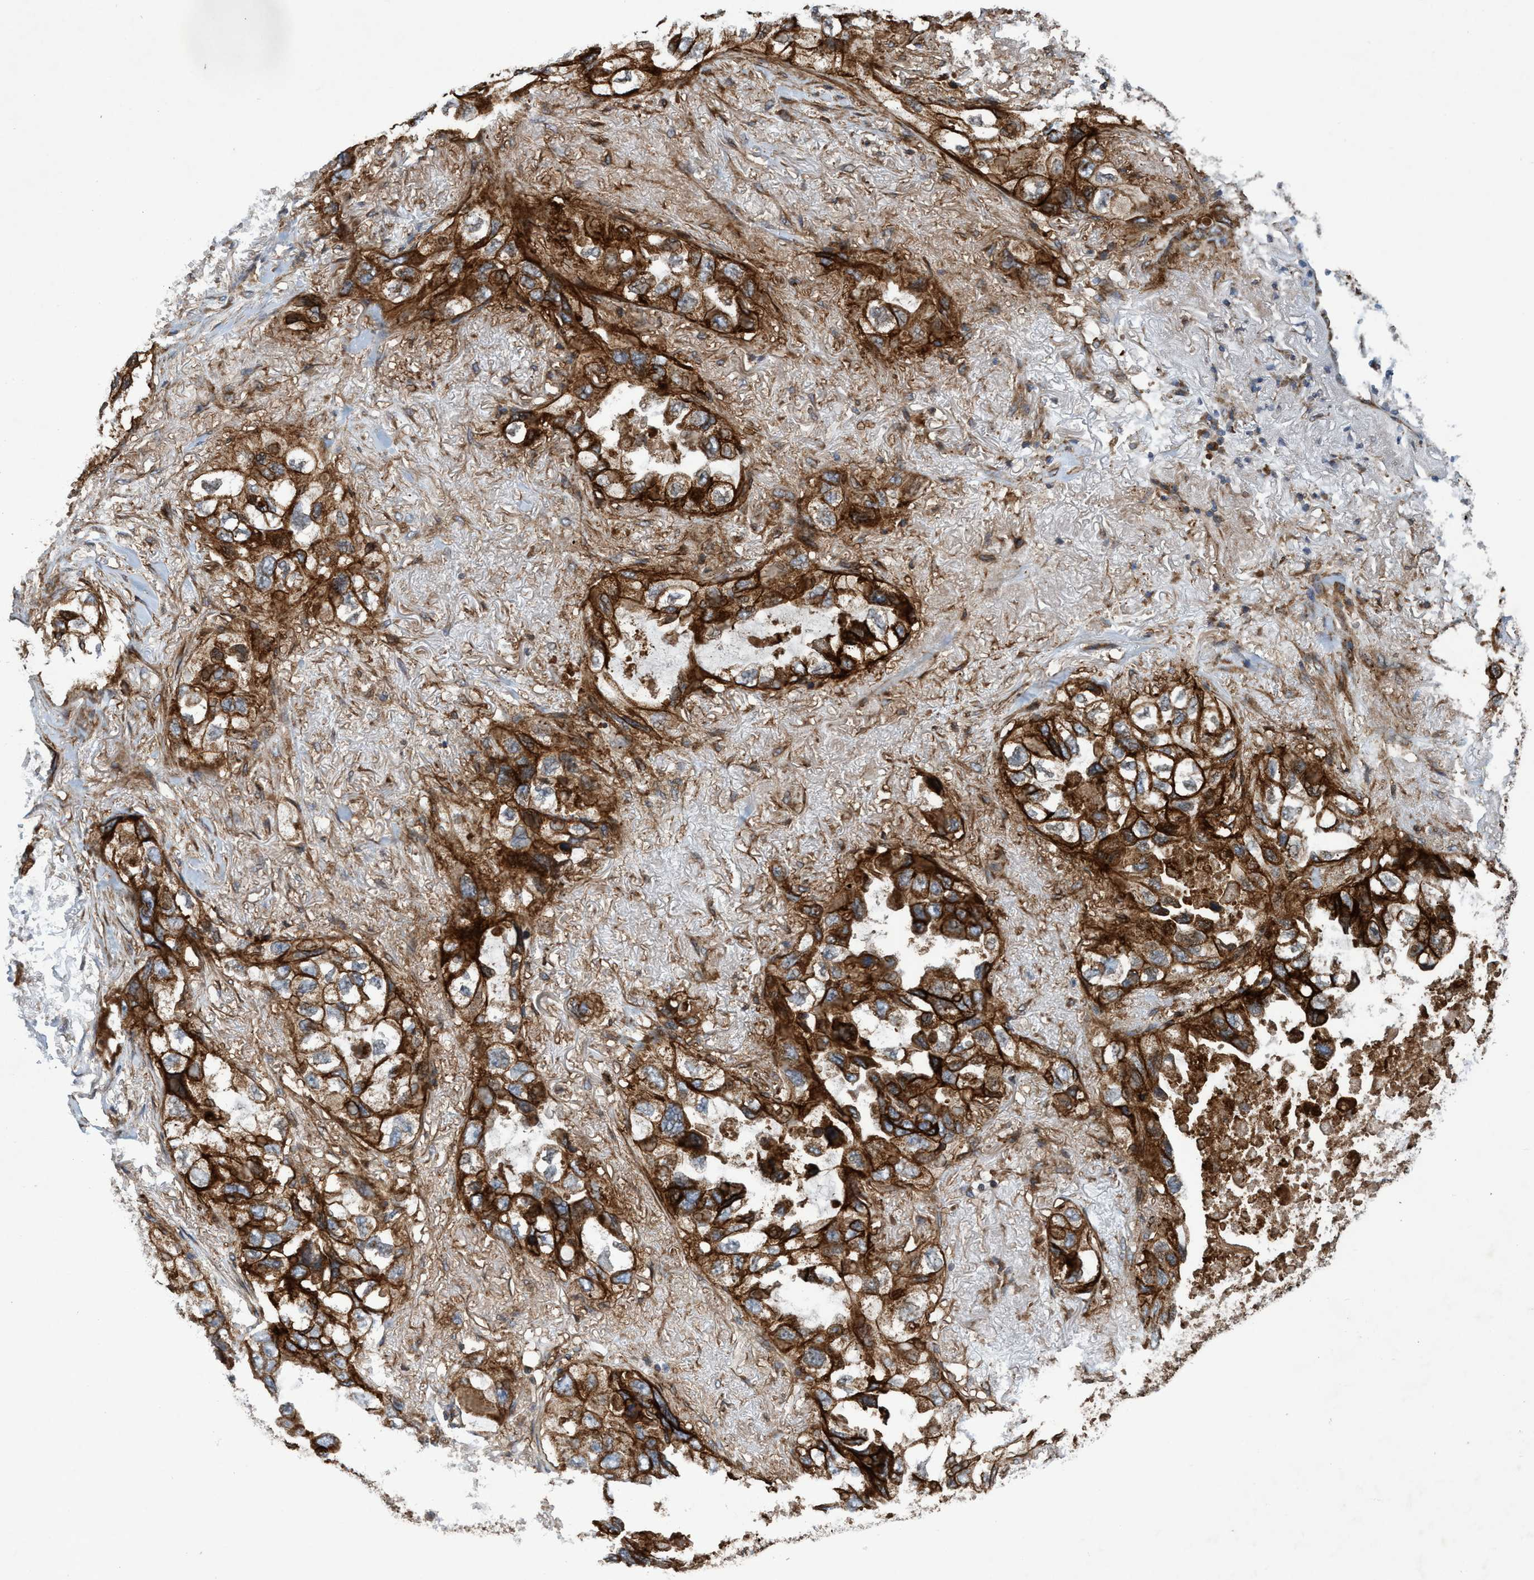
{"staining": {"intensity": "strong", "quantity": ">75%", "location": "cytoplasmic/membranous"}, "tissue": "lung cancer", "cell_type": "Tumor cells", "image_type": "cancer", "snomed": [{"axis": "morphology", "description": "Squamous cell carcinoma, NOS"}, {"axis": "topography", "description": "Lung"}], "caption": "A brown stain highlights strong cytoplasmic/membranous staining of a protein in lung cancer tumor cells.", "gene": "SLC16A3", "patient": {"sex": "female", "age": 73}}